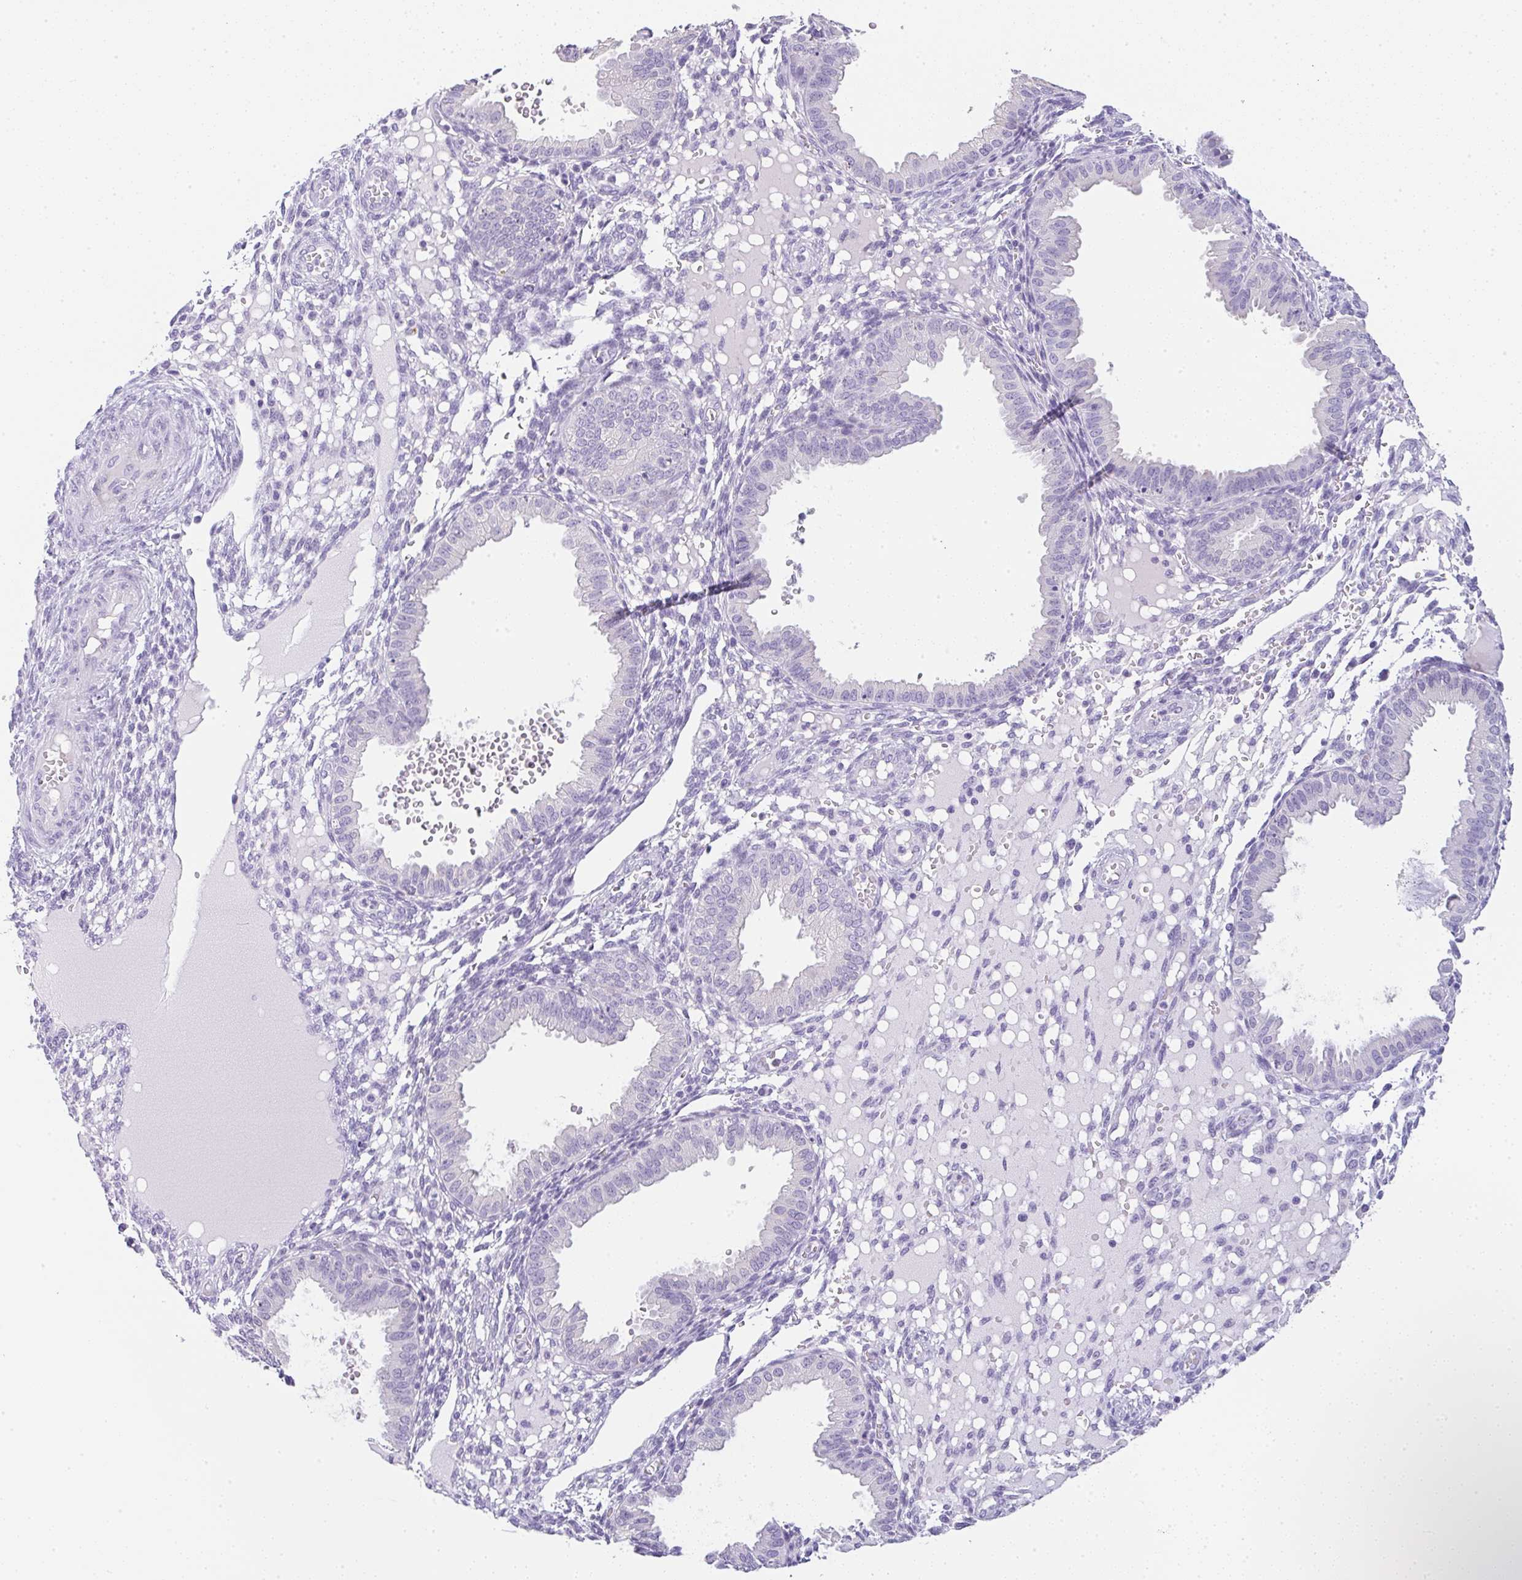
{"staining": {"intensity": "negative", "quantity": "none", "location": "none"}, "tissue": "endometrium", "cell_type": "Cells in endometrial stroma", "image_type": "normal", "snomed": [{"axis": "morphology", "description": "Normal tissue, NOS"}, {"axis": "topography", "description": "Endometrium"}], "caption": "Cells in endometrial stroma are negative for brown protein staining in unremarkable endometrium.", "gene": "LPAR4", "patient": {"sex": "female", "age": 33}}